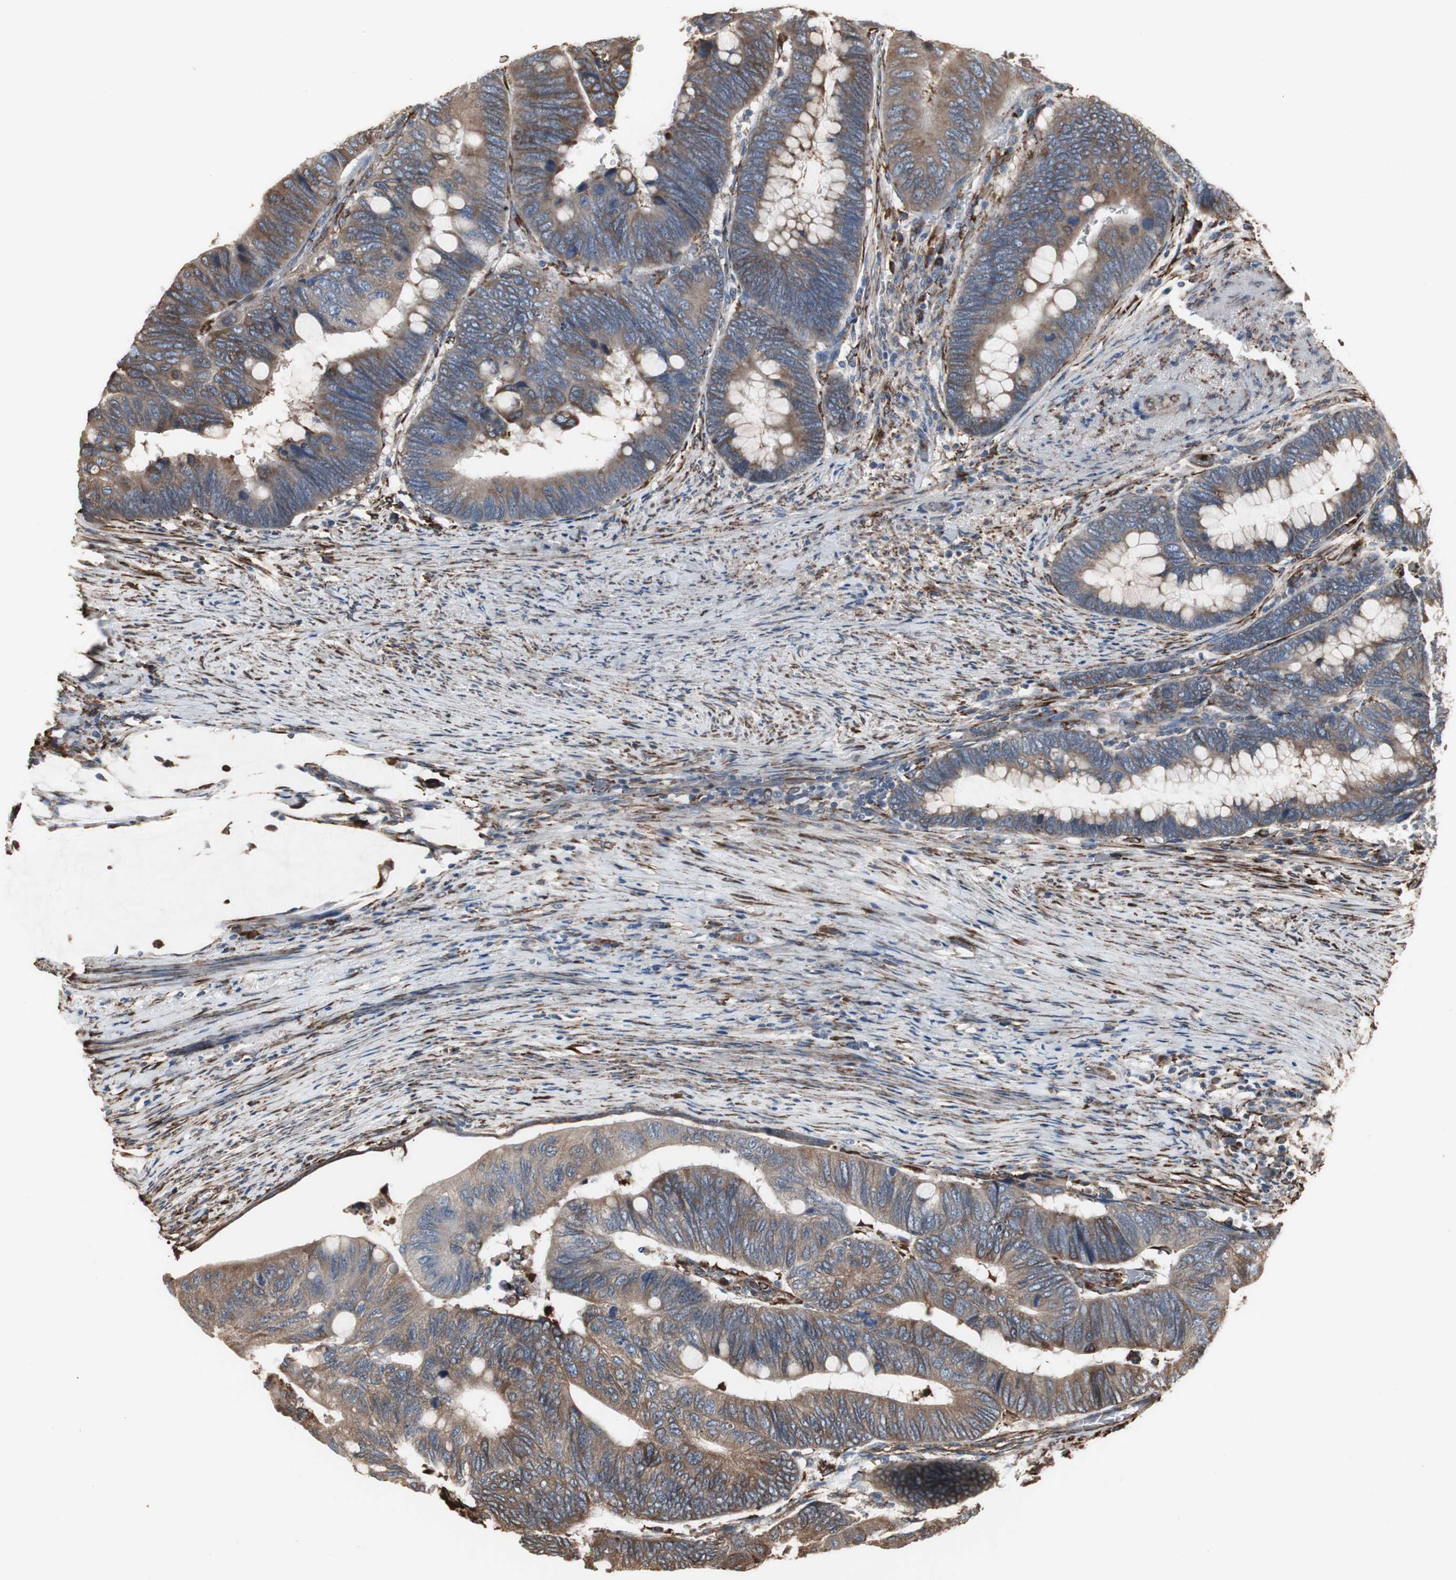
{"staining": {"intensity": "moderate", "quantity": ">75%", "location": "cytoplasmic/membranous"}, "tissue": "colorectal cancer", "cell_type": "Tumor cells", "image_type": "cancer", "snomed": [{"axis": "morphology", "description": "Normal tissue, NOS"}, {"axis": "morphology", "description": "Adenocarcinoma, NOS"}, {"axis": "topography", "description": "Rectum"}, {"axis": "topography", "description": "Peripheral nerve tissue"}], "caption": "This histopathology image shows immunohistochemistry staining of human colorectal cancer (adenocarcinoma), with medium moderate cytoplasmic/membranous staining in about >75% of tumor cells.", "gene": "CALU", "patient": {"sex": "male", "age": 92}}